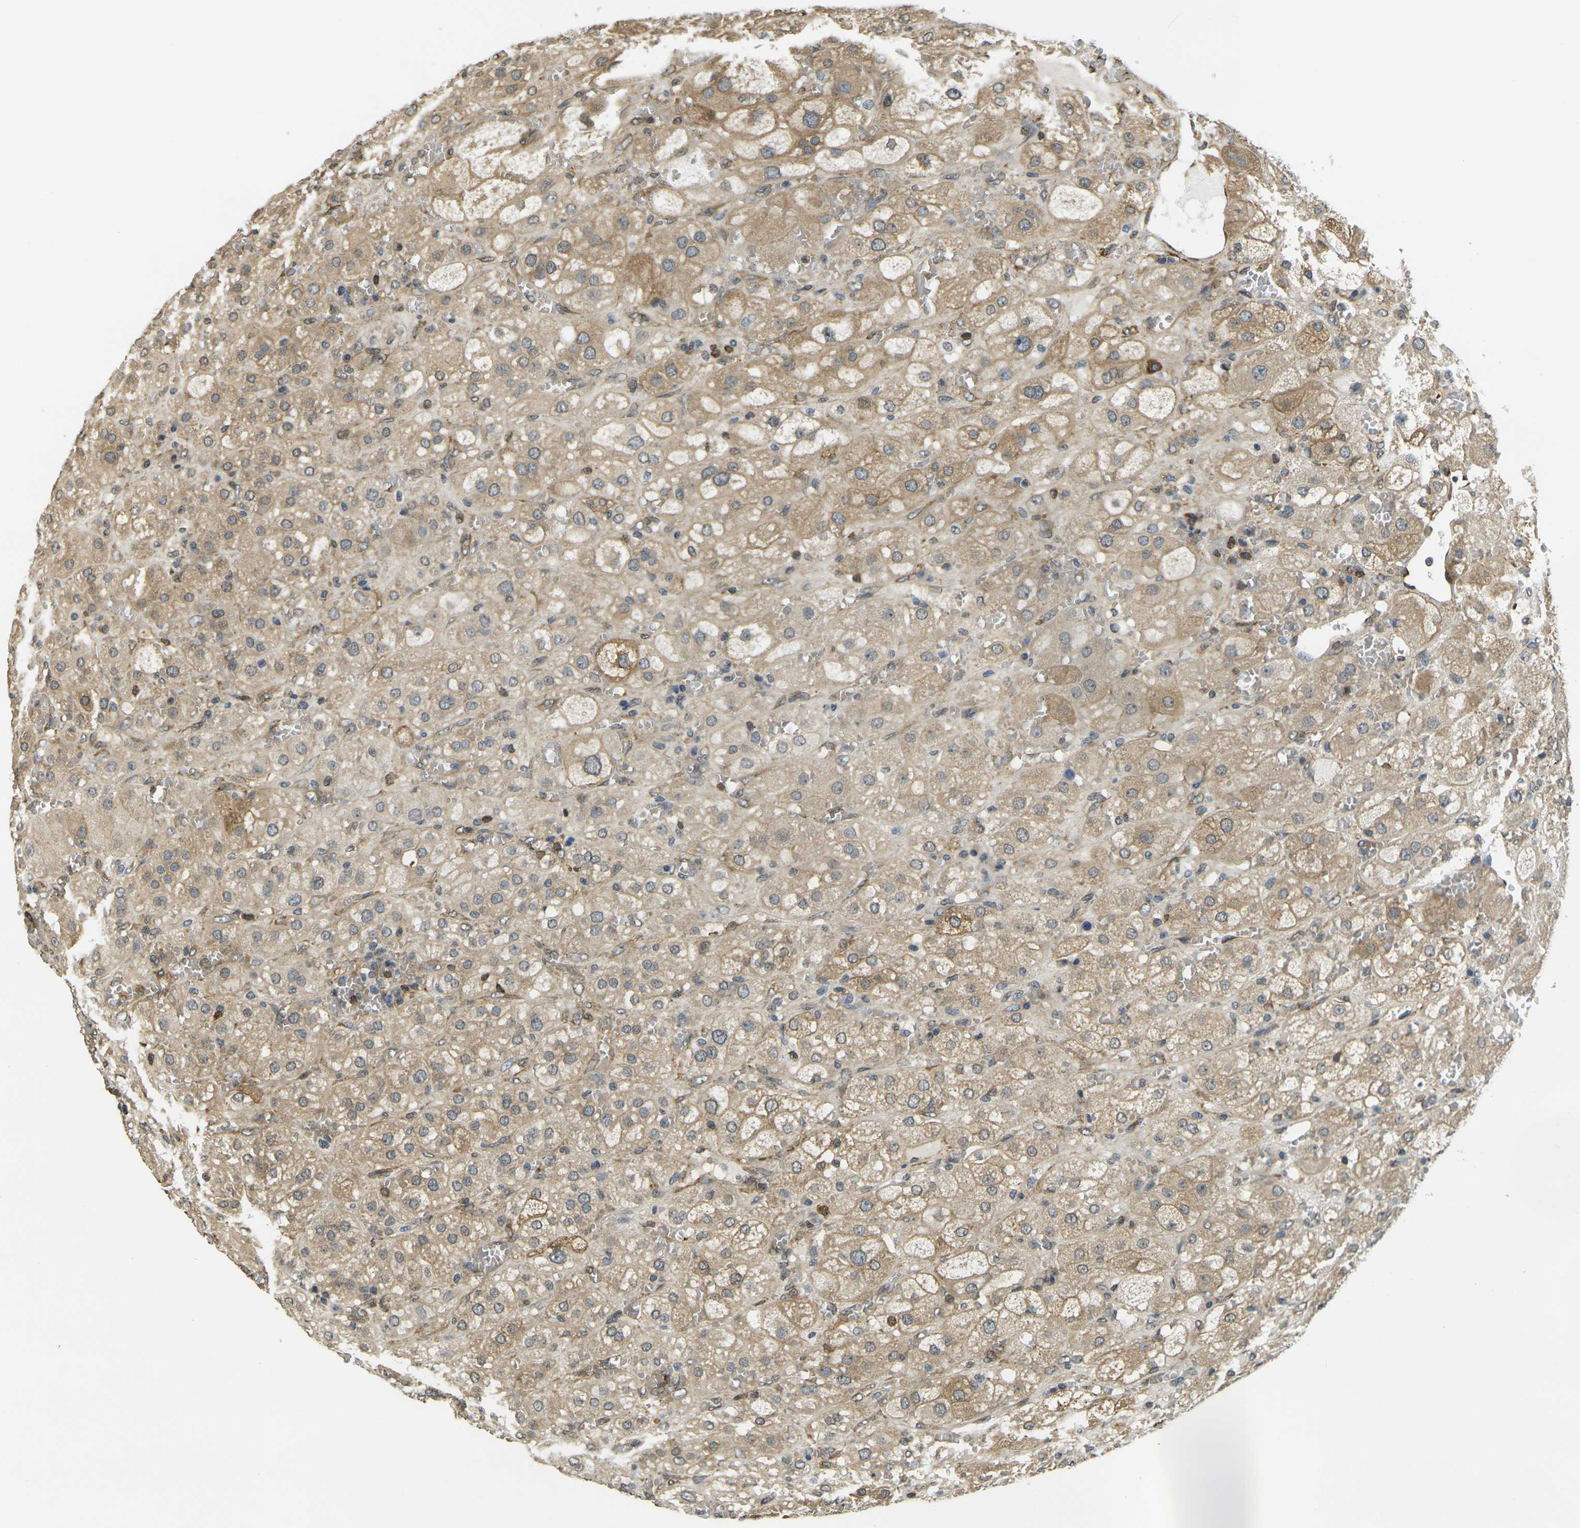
{"staining": {"intensity": "moderate", "quantity": "25%-75%", "location": "cytoplasmic/membranous"}, "tissue": "adrenal gland", "cell_type": "Glandular cells", "image_type": "normal", "snomed": [{"axis": "morphology", "description": "Normal tissue, NOS"}, {"axis": "topography", "description": "Adrenal gland"}], "caption": "Unremarkable adrenal gland demonstrates moderate cytoplasmic/membranous staining in approximately 25%-75% of glandular cells.", "gene": "CAST", "patient": {"sex": "female", "age": 47}}